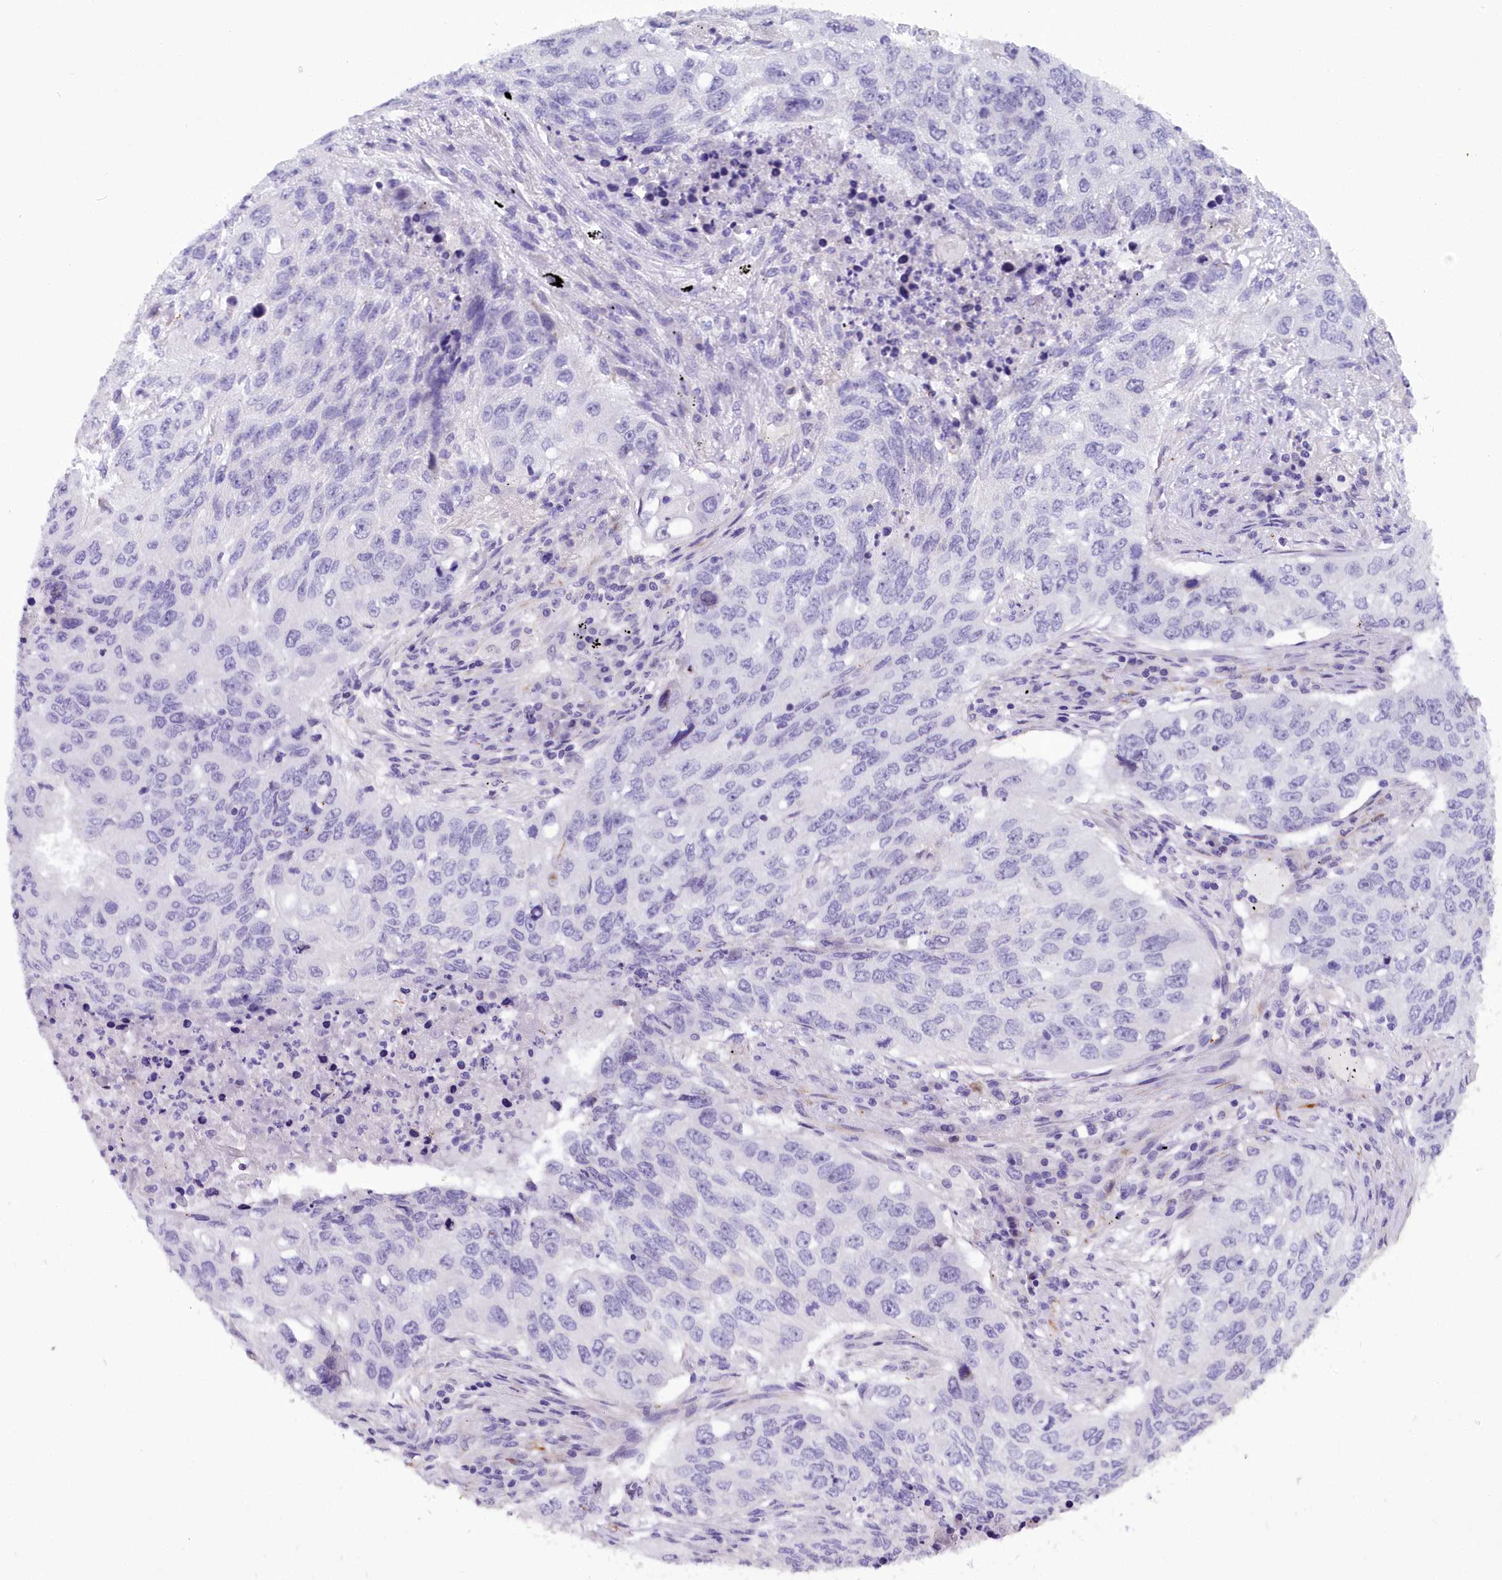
{"staining": {"intensity": "negative", "quantity": "none", "location": "none"}, "tissue": "lung cancer", "cell_type": "Tumor cells", "image_type": "cancer", "snomed": [{"axis": "morphology", "description": "Squamous cell carcinoma, NOS"}, {"axis": "topography", "description": "Lung"}], "caption": "High magnification brightfield microscopy of lung cancer stained with DAB (brown) and counterstained with hematoxylin (blue): tumor cells show no significant positivity.", "gene": "TIMM22", "patient": {"sex": "female", "age": 63}}